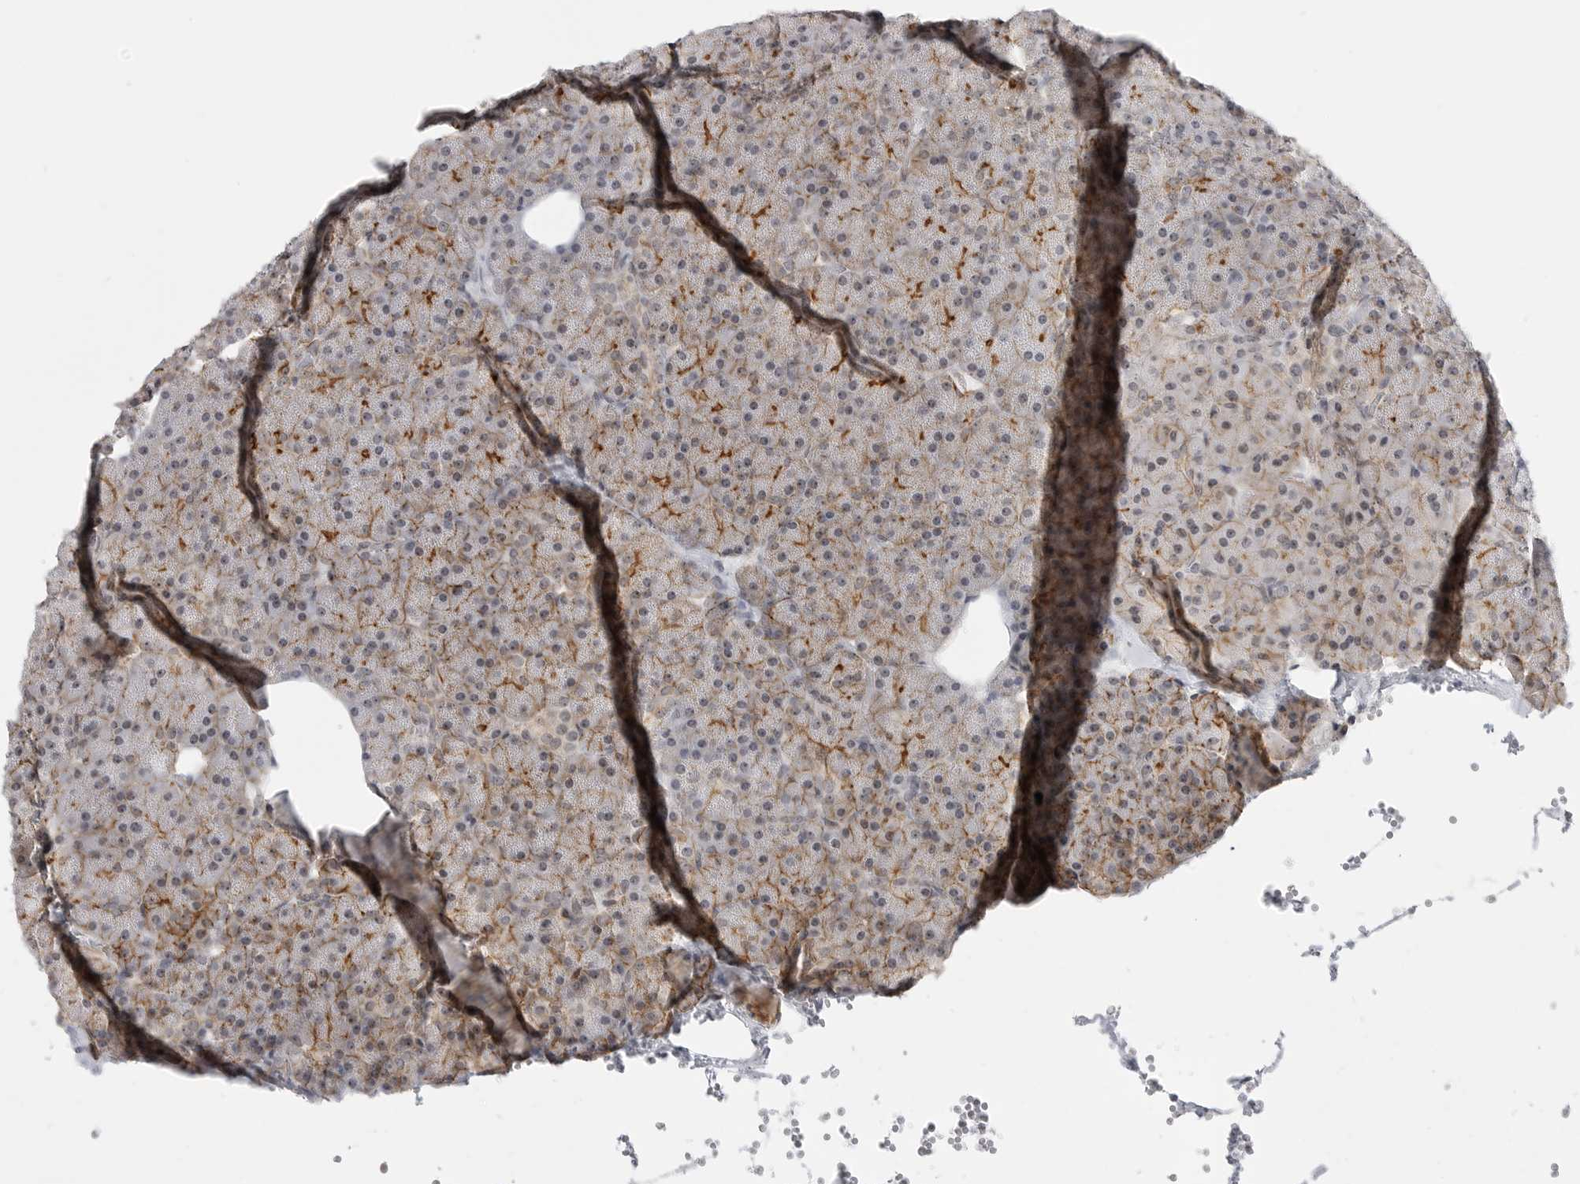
{"staining": {"intensity": "moderate", "quantity": "25%-75%", "location": "cytoplasmic/membranous"}, "tissue": "pancreas", "cell_type": "Exocrine glandular cells", "image_type": "normal", "snomed": [{"axis": "morphology", "description": "Normal tissue, NOS"}, {"axis": "morphology", "description": "Carcinoid, malignant, NOS"}, {"axis": "topography", "description": "Pancreas"}], "caption": "A photomicrograph showing moderate cytoplasmic/membranous expression in about 25%-75% of exocrine glandular cells in benign pancreas, as visualized by brown immunohistochemical staining.", "gene": "CEP295NL", "patient": {"sex": "female", "age": 35}}